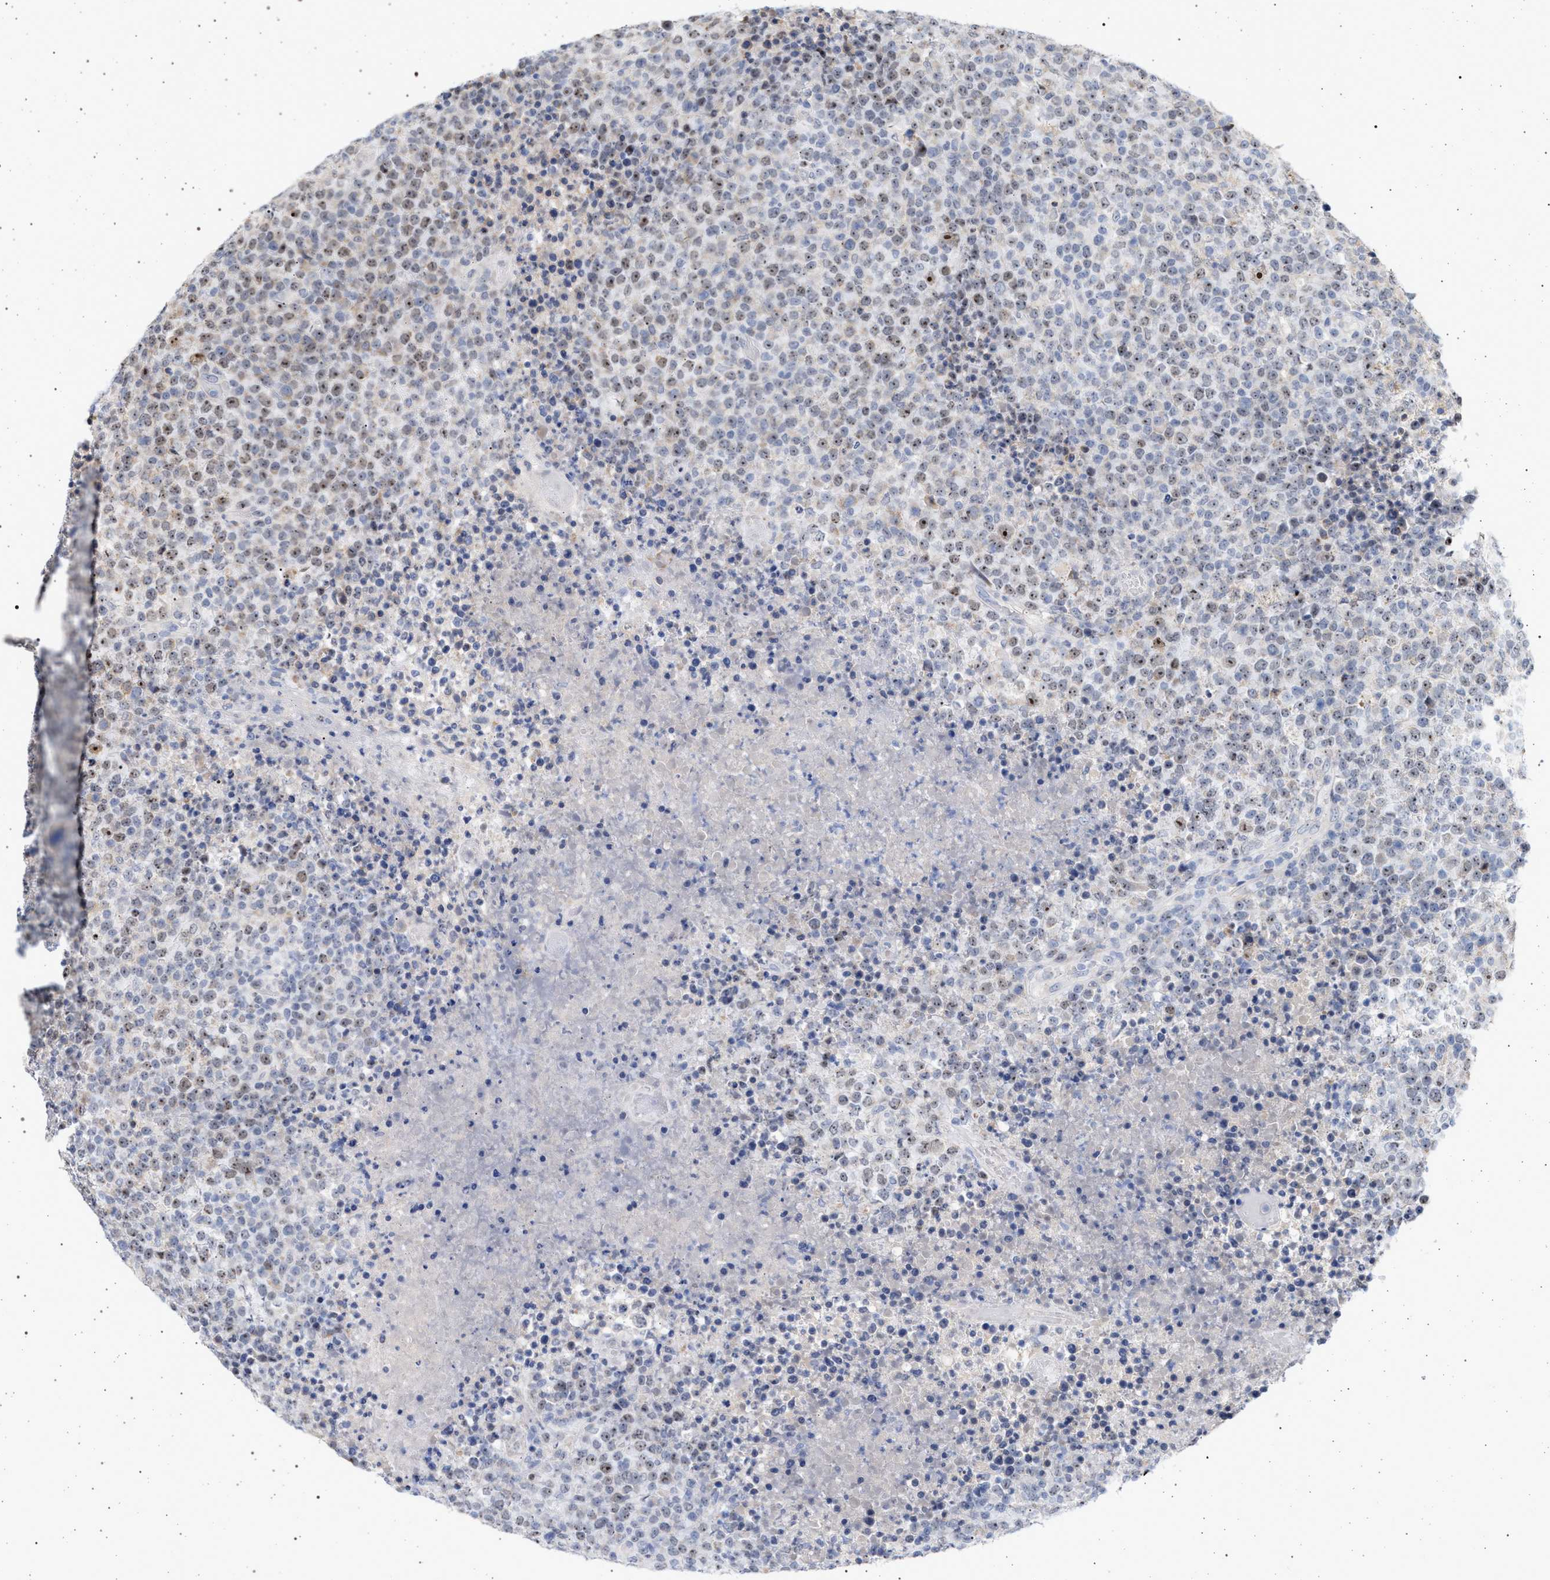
{"staining": {"intensity": "moderate", "quantity": "25%-75%", "location": "nuclear"}, "tissue": "lymphoma", "cell_type": "Tumor cells", "image_type": "cancer", "snomed": [{"axis": "morphology", "description": "Malignant lymphoma, non-Hodgkin's type, High grade"}, {"axis": "topography", "description": "Lymph node"}], "caption": "Protein expression analysis of human high-grade malignant lymphoma, non-Hodgkin's type reveals moderate nuclear expression in about 25%-75% of tumor cells. (Brightfield microscopy of DAB IHC at high magnification).", "gene": "ELAC2", "patient": {"sex": "male", "age": 13}}